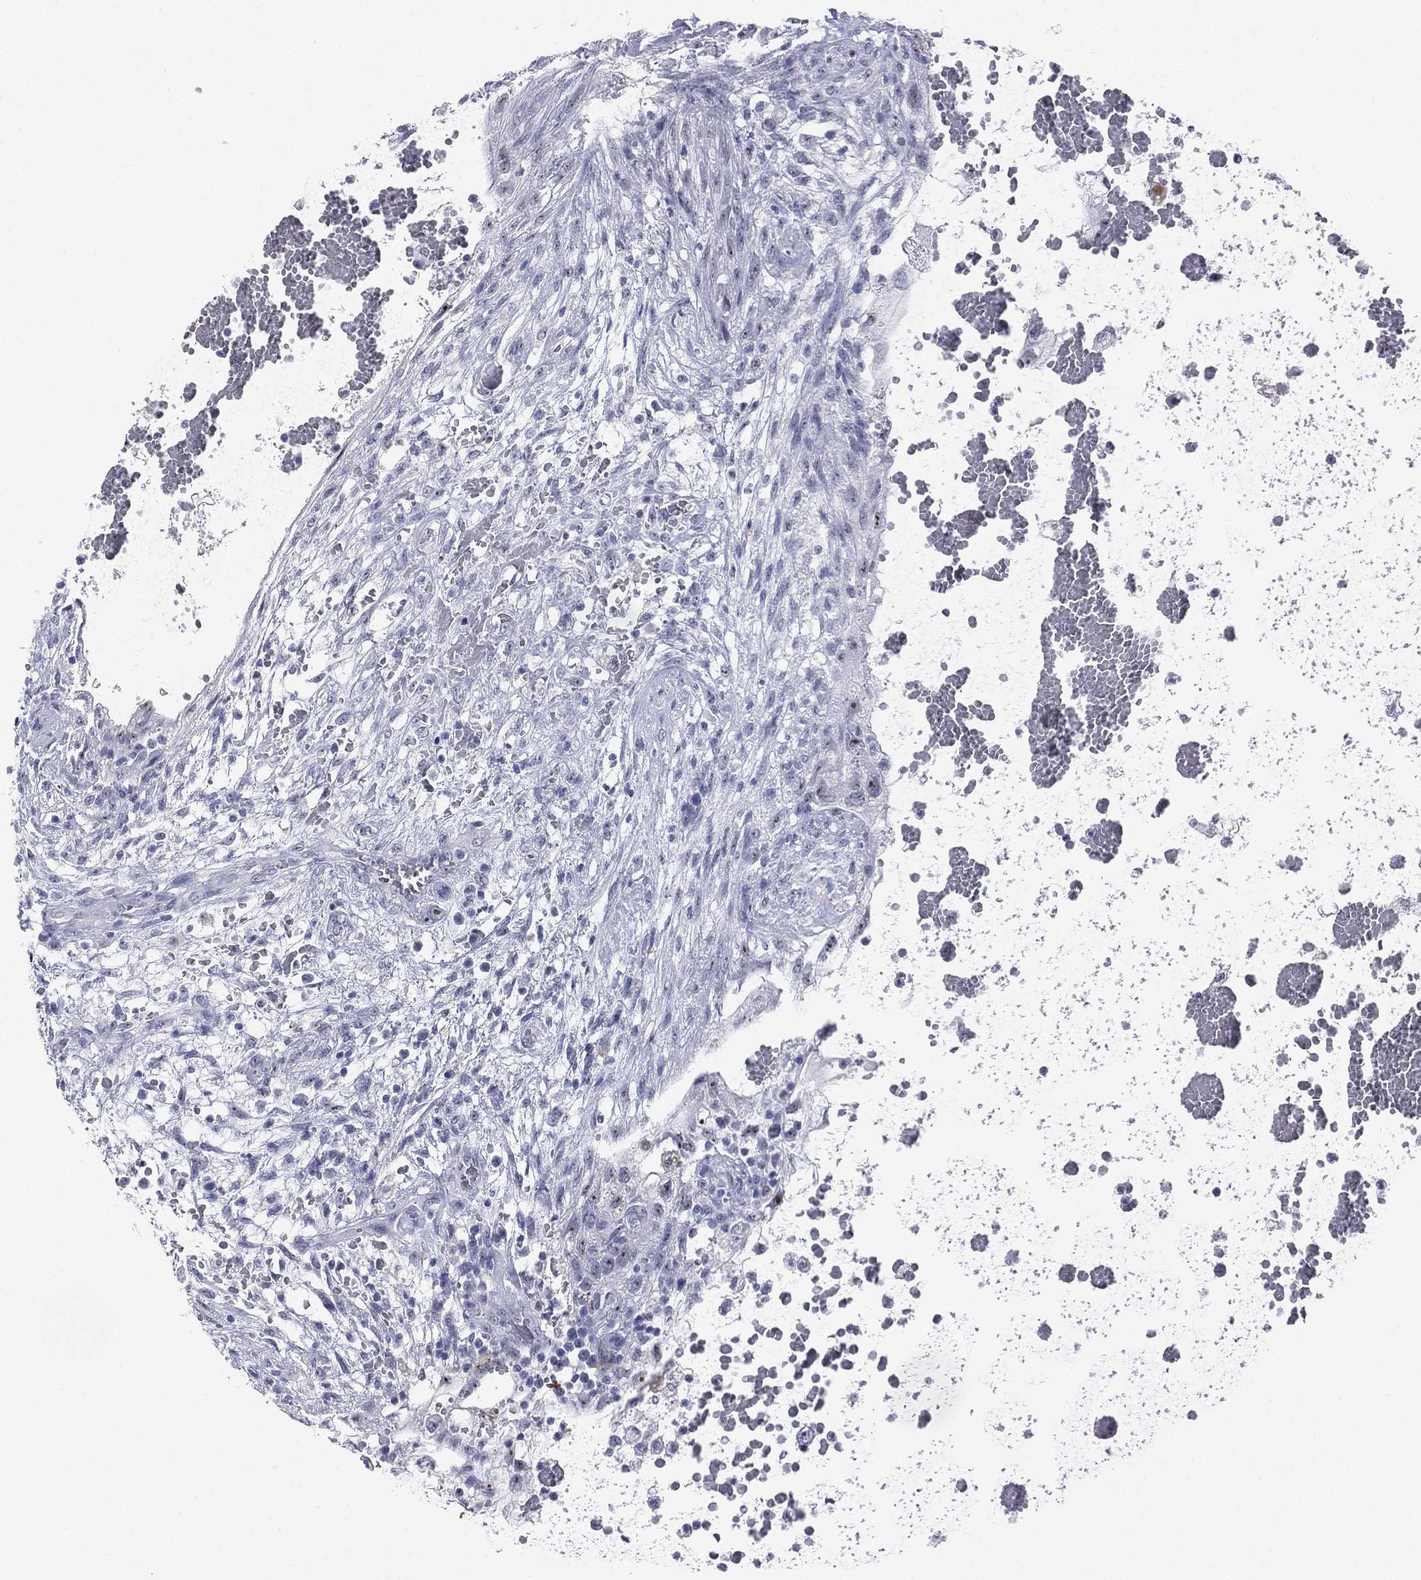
{"staining": {"intensity": "negative", "quantity": "none", "location": "none"}, "tissue": "testis cancer", "cell_type": "Tumor cells", "image_type": "cancer", "snomed": [{"axis": "morphology", "description": "Normal tissue, NOS"}, {"axis": "morphology", "description": "Carcinoma, Embryonal, NOS"}, {"axis": "topography", "description": "Testis"}, {"axis": "topography", "description": "Epididymis"}], "caption": "The photomicrograph demonstrates no significant staining in tumor cells of testis cancer.", "gene": "CD22", "patient": {"sex": "male", "age": 32}}